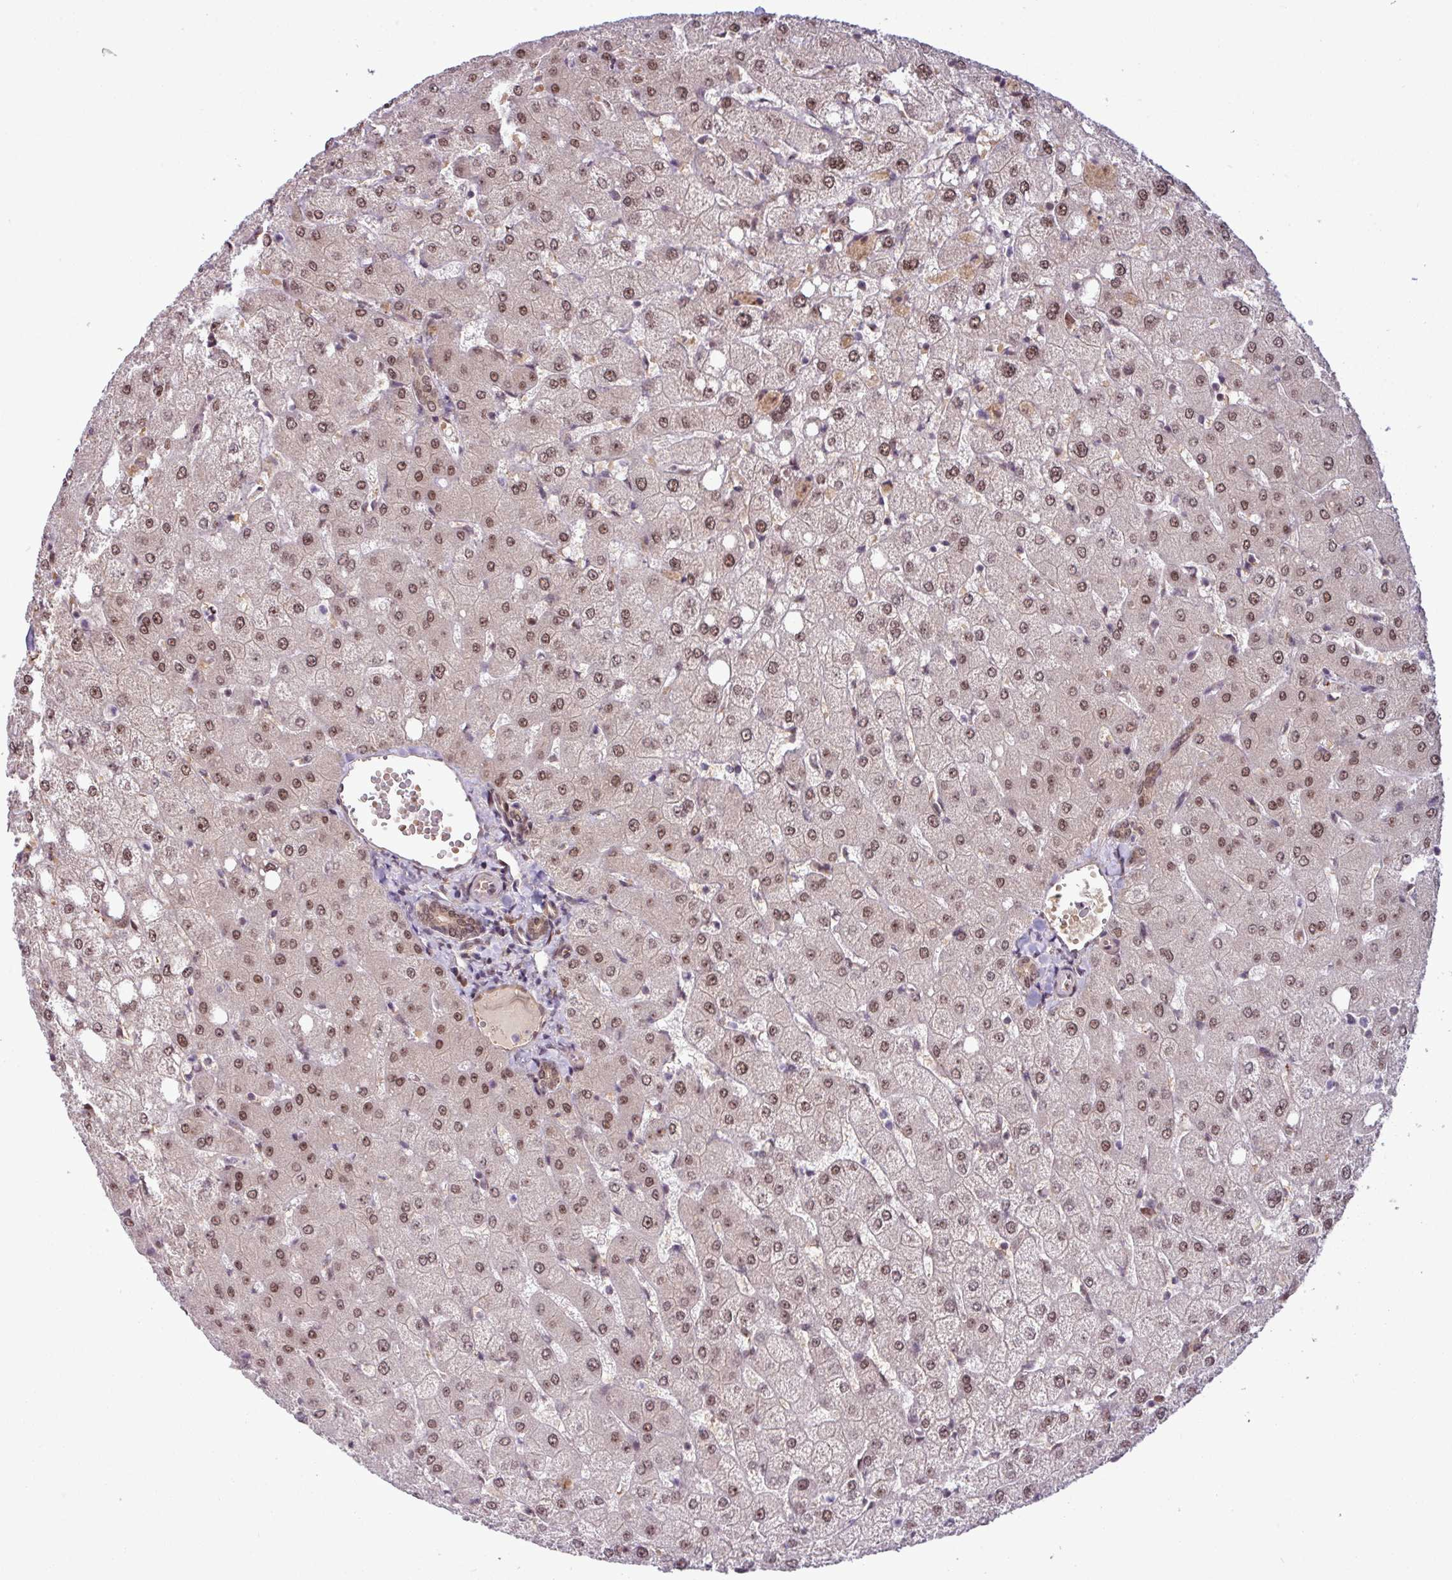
{"staining": {"intensity": "weak", "quantity": ">75%", "location": "nuclear"}, "tissue": "liver", "cell_type": "Cholangiocytes", "image_type": "normal", "snomed": [{"axis": "morphology", "description": "Normal tissue, NOS"}, {"axis": "topography", "description": "Liver"}], "caption": "DAB (3,3'-diaminobenzidine) immunohistochemical staining of normal human liver displays weak nuclear protein positivity in approximately >75% of cholangiocytes. (Brightfield microscopy of DAB IHC at high magnification).", "gene": "C7orf50", "patient": {"sex": "female", "age": 54}}